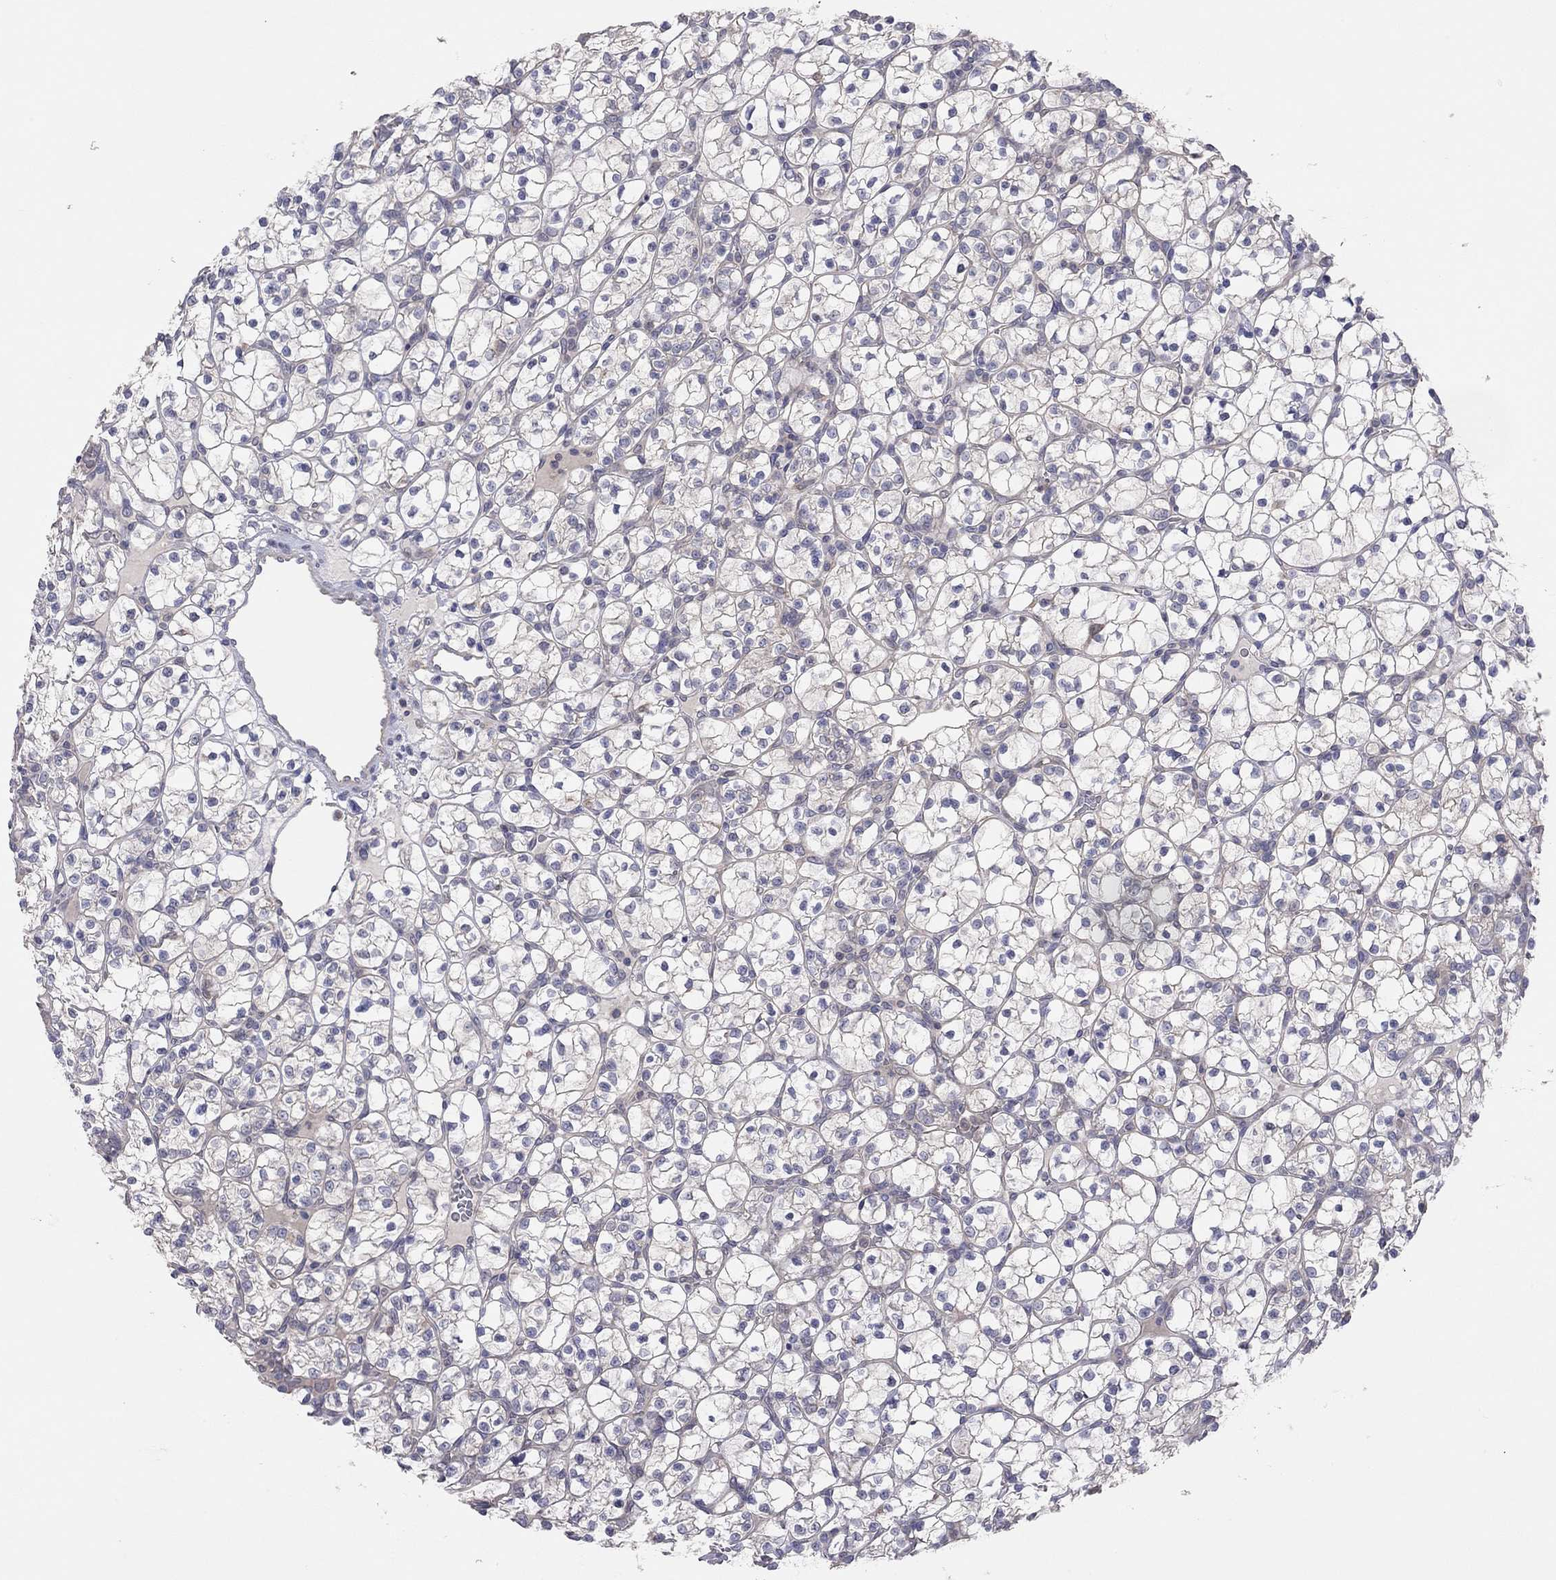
{"staining": {"intensity": "negative", "quantity": "none", "location": "none"}, "tissue": "renal cancer", "cell_type": "Tumor cells", "image_type": "cancer", "snomed": [{"axis": "morphology", "description": "Adenocarcinoma, NOS"}, {"axis": "topography", "description": "Kidney"}], "caption": "Immunohistochemical staining of renal cancer (adenocarcinoma) reveals no significant positivity in tumor cells.", "gene": "KCNB1", "patient": {"sex": "female", "age": 89}}